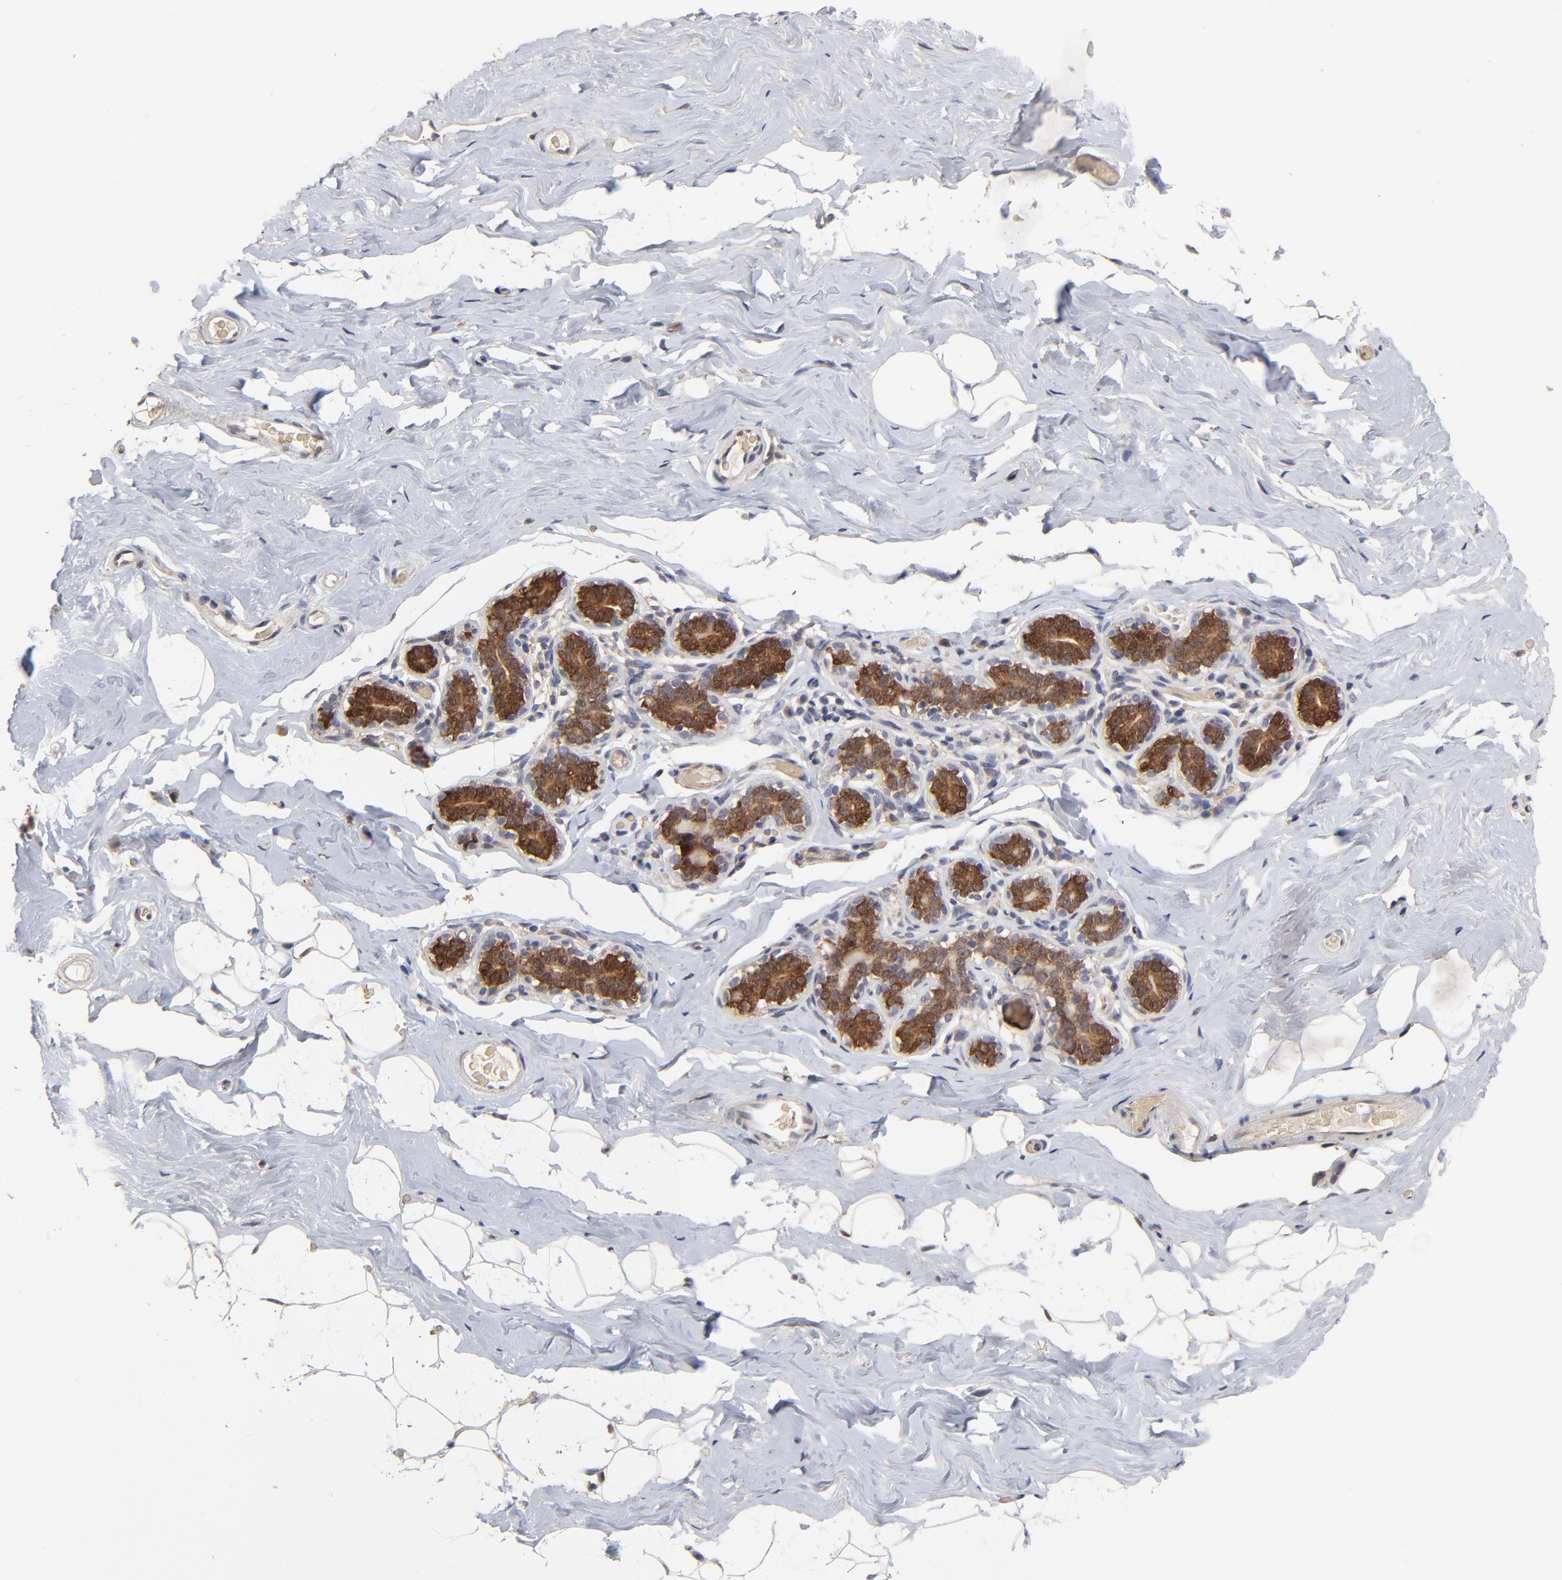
{"staining": {"intensity": "negative", "quantity": "none", "location": "none"}, "tissue": "breast", "cell_type": "Adipocytes", "image_type": "normal", "snomed": [{"axis": "morphology", "description": "Normal tissue, NOS"}, {"axis": "topography", "description": "Breast"}, {"axis": "topography", "description": "Soft tissue"}], "caption": "Immunohistochemistry of unremarkable breast reveals no expression in adipocytes.", "gene": "FRMD8", "patient": {"sex": "female", "age": 75}}